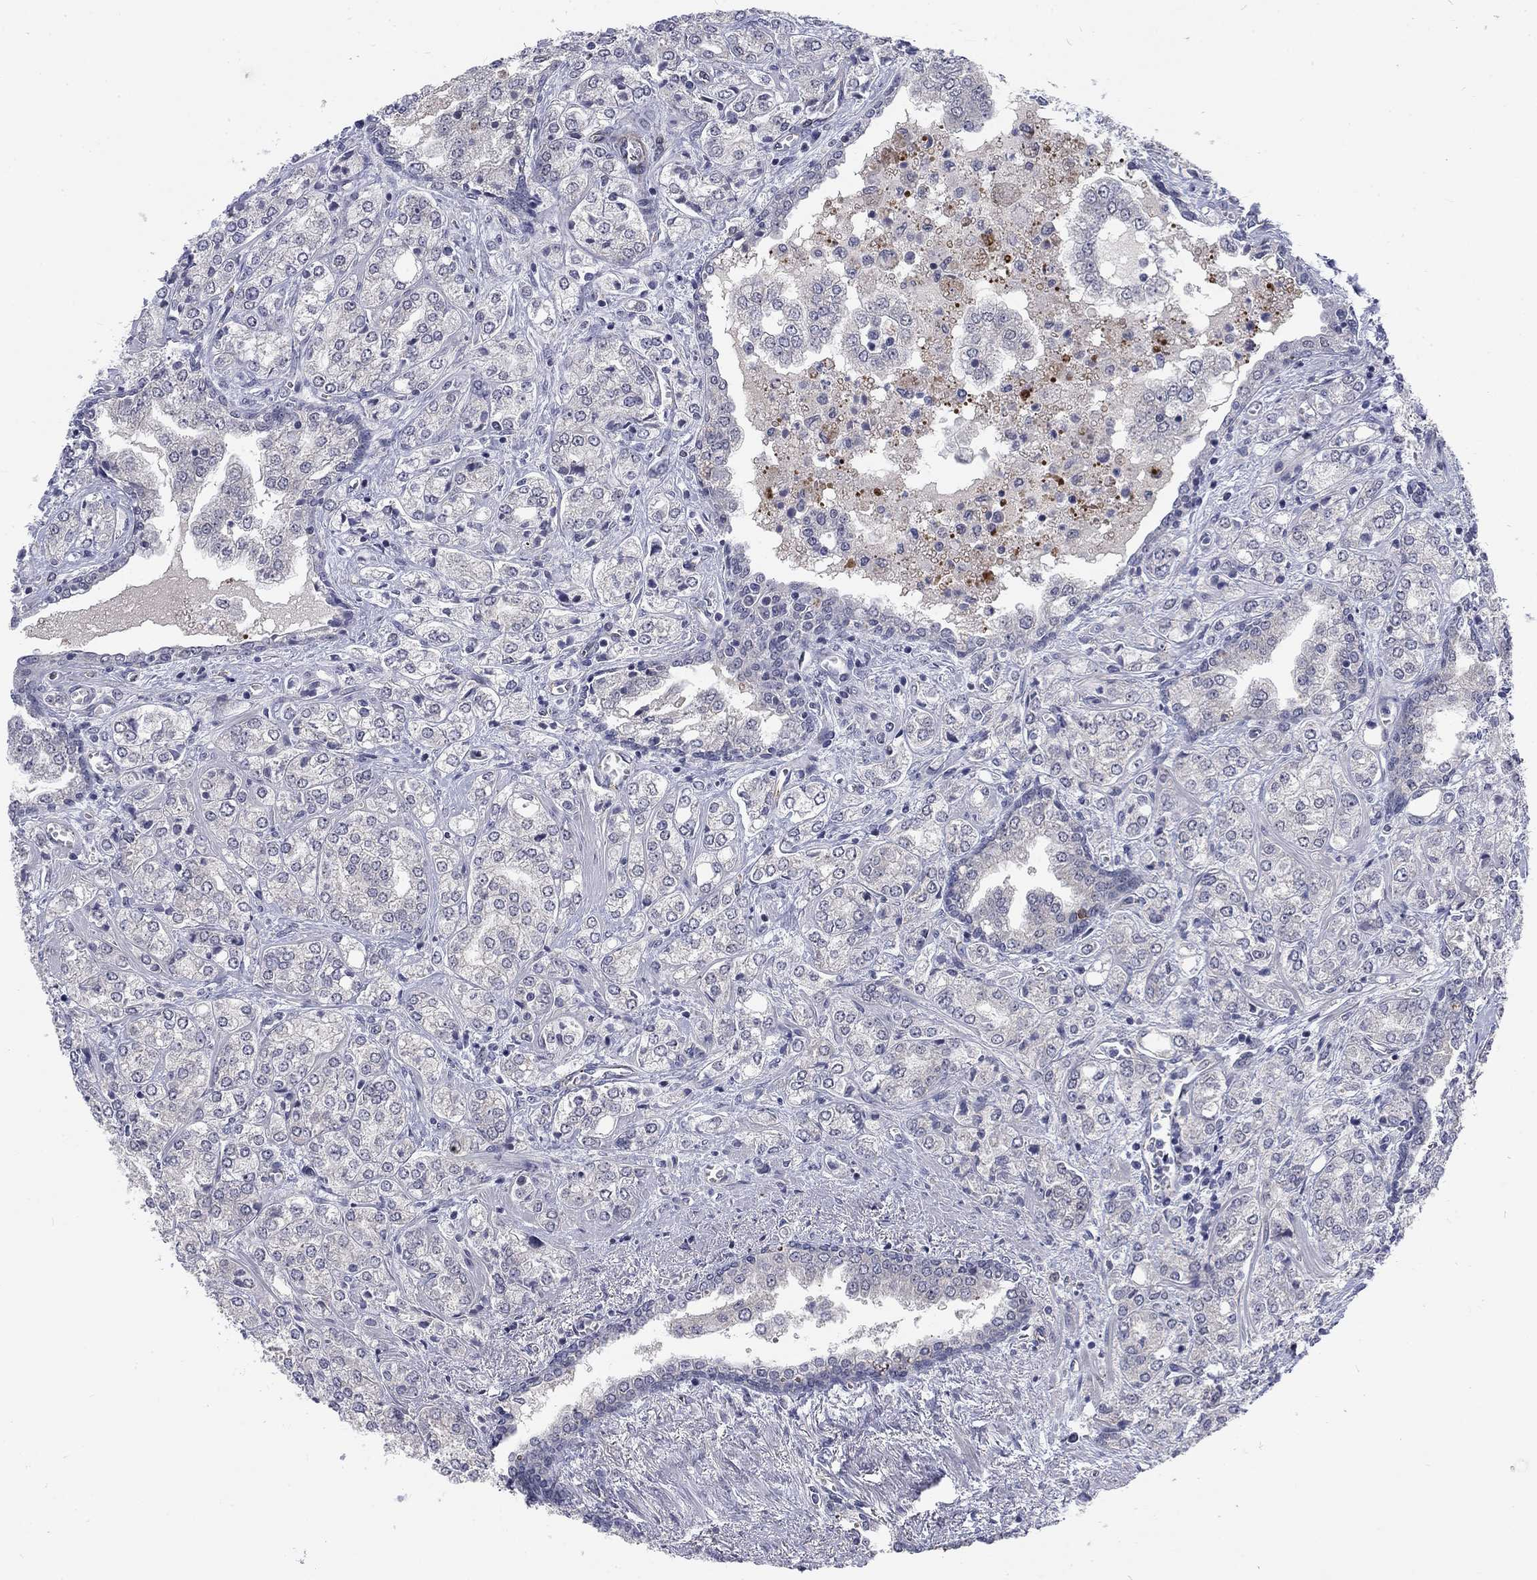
{"staining": {"intensity": "negative", "quantity": "none", "location": "none"}, "tissue": "prostate cancer", "cell_type": "Tumor cells", "image_type": "cancer", "snomed": [{"axis": "morphology", "description": "Adenocarcinoma, NOS"}, {"axis": "topography", "description": "Prostate and seminal vesicle, NOS"}, {"axis": "topography", "description": "Prostate"}], "caption": "The photomicrograph reveals no significant positivity in tumor cells of prostate cancer (adenocarcinoma). Brightfield microscopy of immunohistochemistry (IHC) stained with DAB (3,3'-diaminobenzidine) (brown) and hematoxylin (blue), captured at high magnification.", "gene": "PHKA1", "patient": {"sex": "male", "age": 62}}